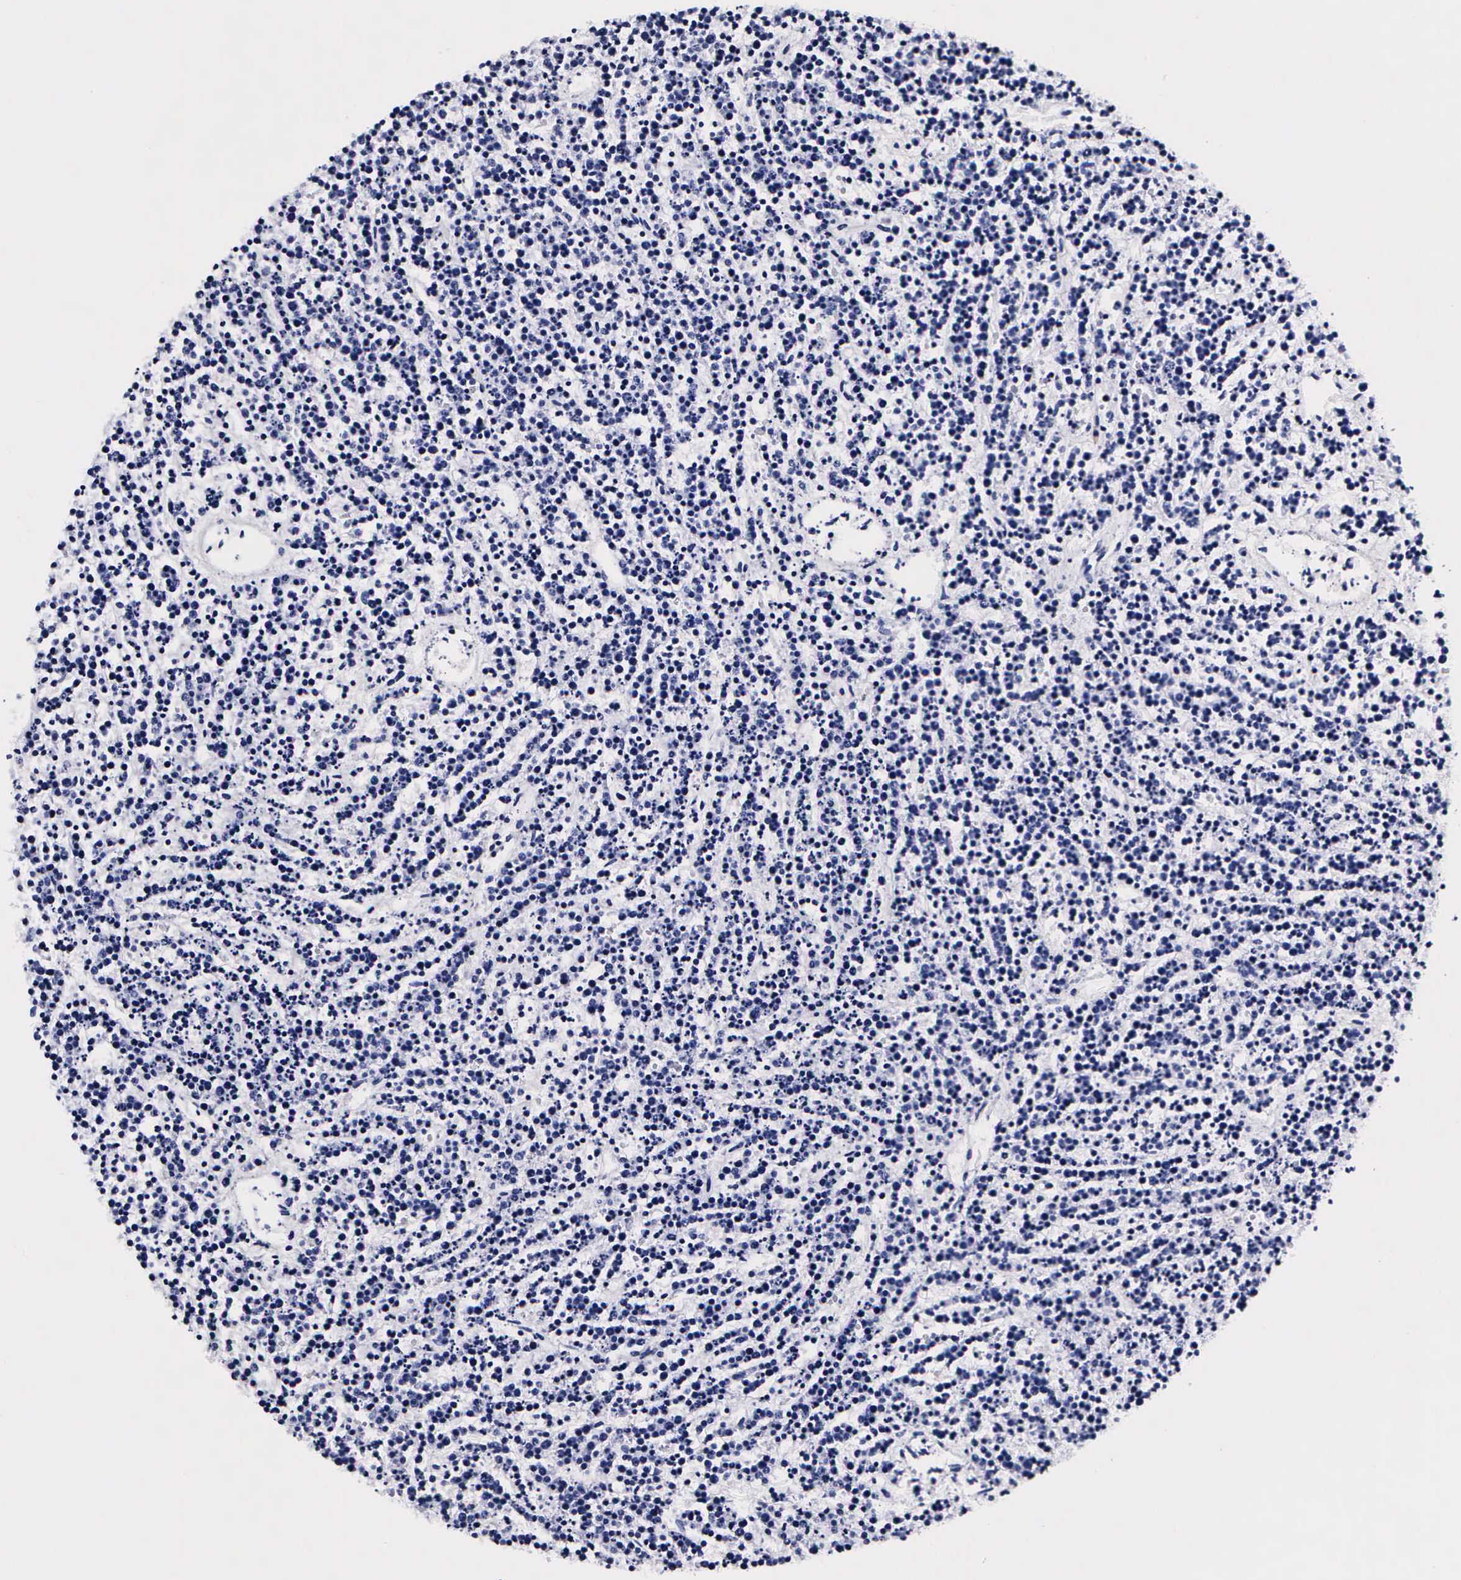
{"staining": {"intensity": "negative", "quantity": "none", "location": "none"}, "tissue": "lymphoma", "cell_type": "Tumor cells", "image_type": "cancer", "snomed": [{"axis": "morphology", "description": "Malignant lymphoma, non-Hodgkin's type, High grade"}, {"axis": "topography", "description": "Ovary"}], "caption": "This is an IHC photomicrograph of high-grade malignant lymphoma, non-Hodgkin's type. There is no positivity in tumor cells.", "gene": "RNASE6", "patient": {"sex": "female", "age": 56}}